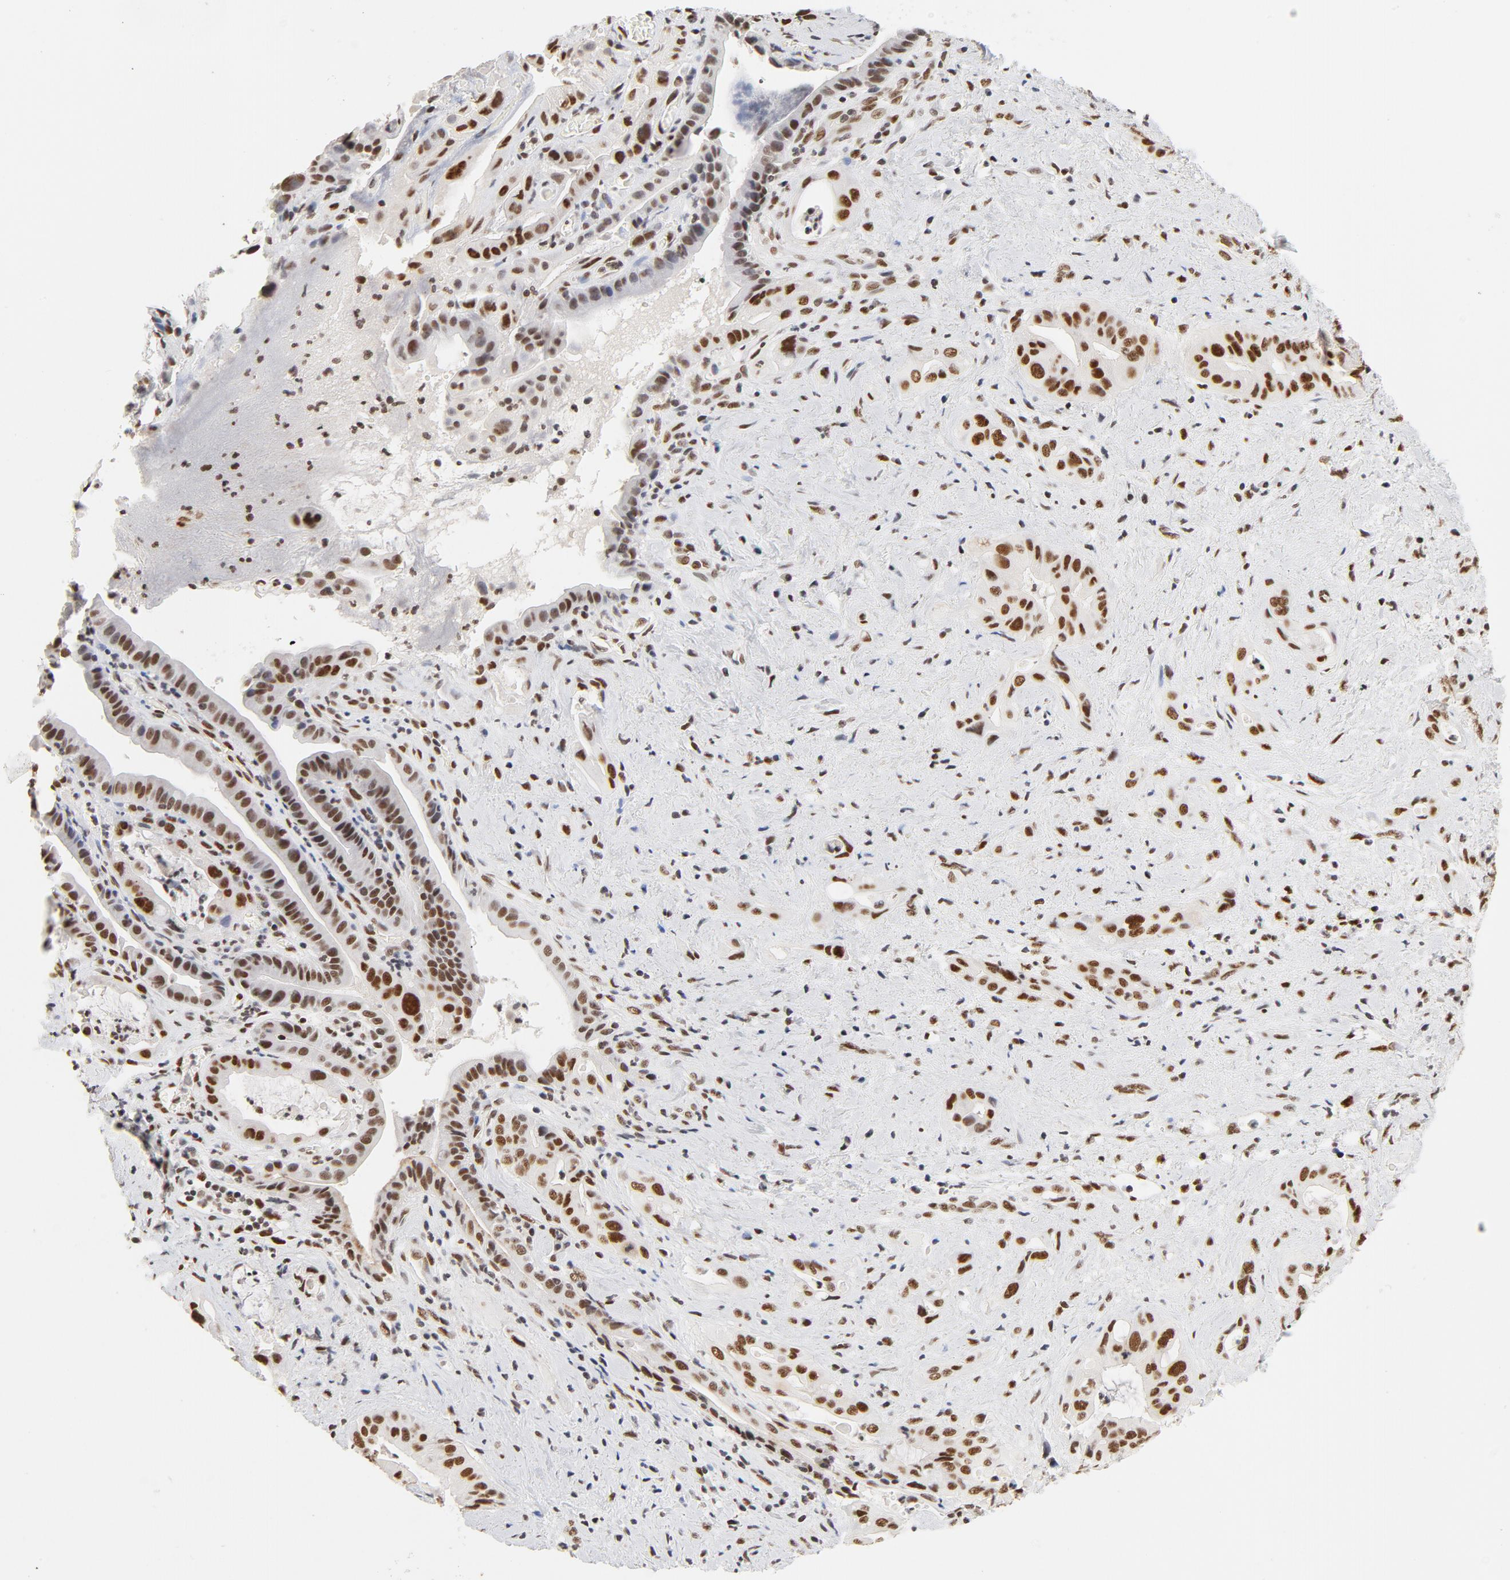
{"staining": {"intensity": "strong", "quantity": ">75%", "location": "nuclear"}, "tissue": "pancreatic cancer", "cell_type": "Tumor cells", "image_type": "cancer", "snomed": [{"axis": "morphology", "description": "Adenocarcinoma, NOS"}, {"axis": "topography", "description": "Pancreas"}], "caption": "Immunohistochemistry (IHC) of human pancreatic adenocarcinoma reveals high levels of strong nuclear staining in approximately >75% of tumor cells.", "gene": "TP53BP1", "patient": {"sex": "male", "age": 77}}